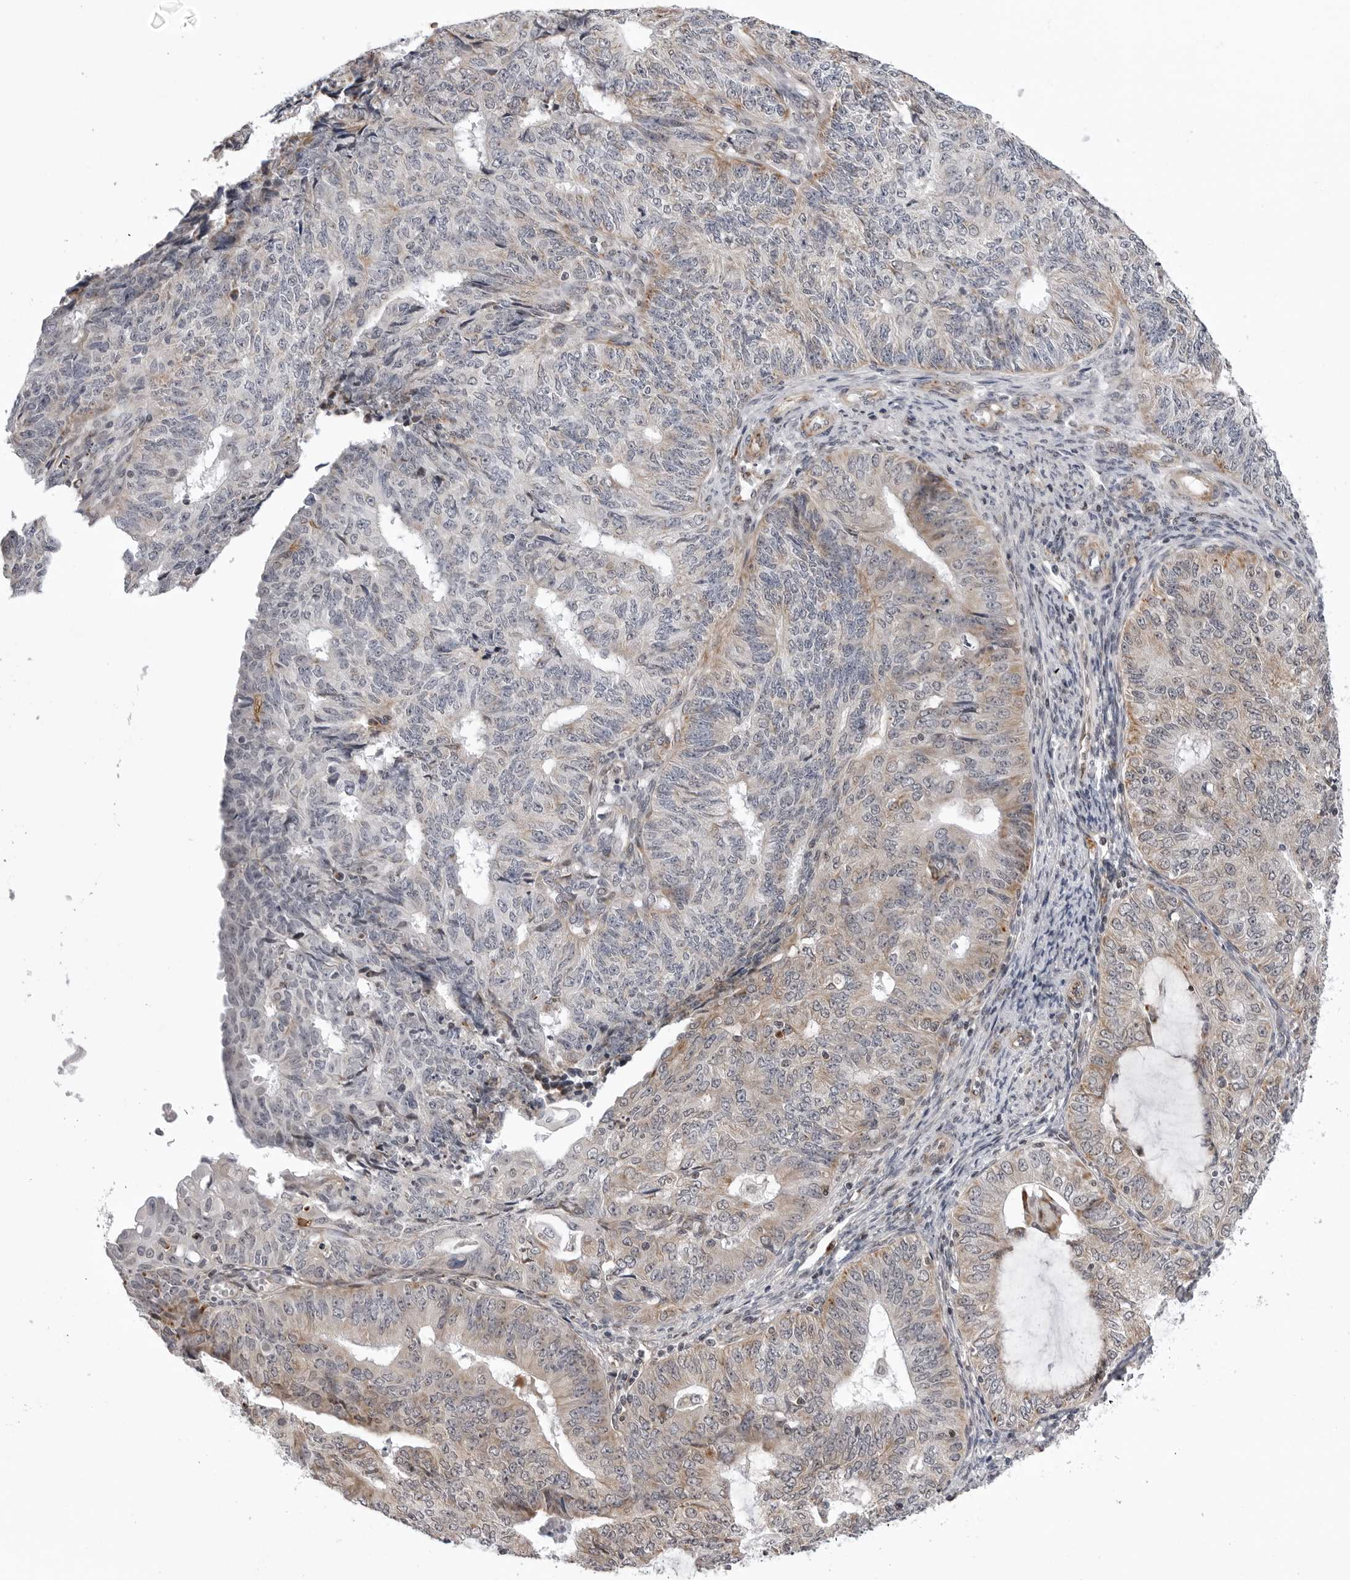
{"staining": {"intensity": "weak", "quantity": "25%-75%", "location": "cytoplasmic/membranous"}, "tissue": "endometrial cancer", "cell_type": "Tumor cells", "image_type": "cancer", "snomed": [{"axis": "morphology", "description": "Adenocarcinoma, NOS"}, {"axis": "topography", "description": "Endometrium"}], "caption": "Endometrial adenocarcinoma was stained to show a protein in brown. There is low levels of weak cytoplasmic/membranous expression in approximately 25%-75% of tumor cells. Using DAB (brown) and hematoxylin (blue) stains, captured at high magnification using brightfield microscopy.", "gene": "CDK20", "patient": {"sex": "female", "age": 32}}